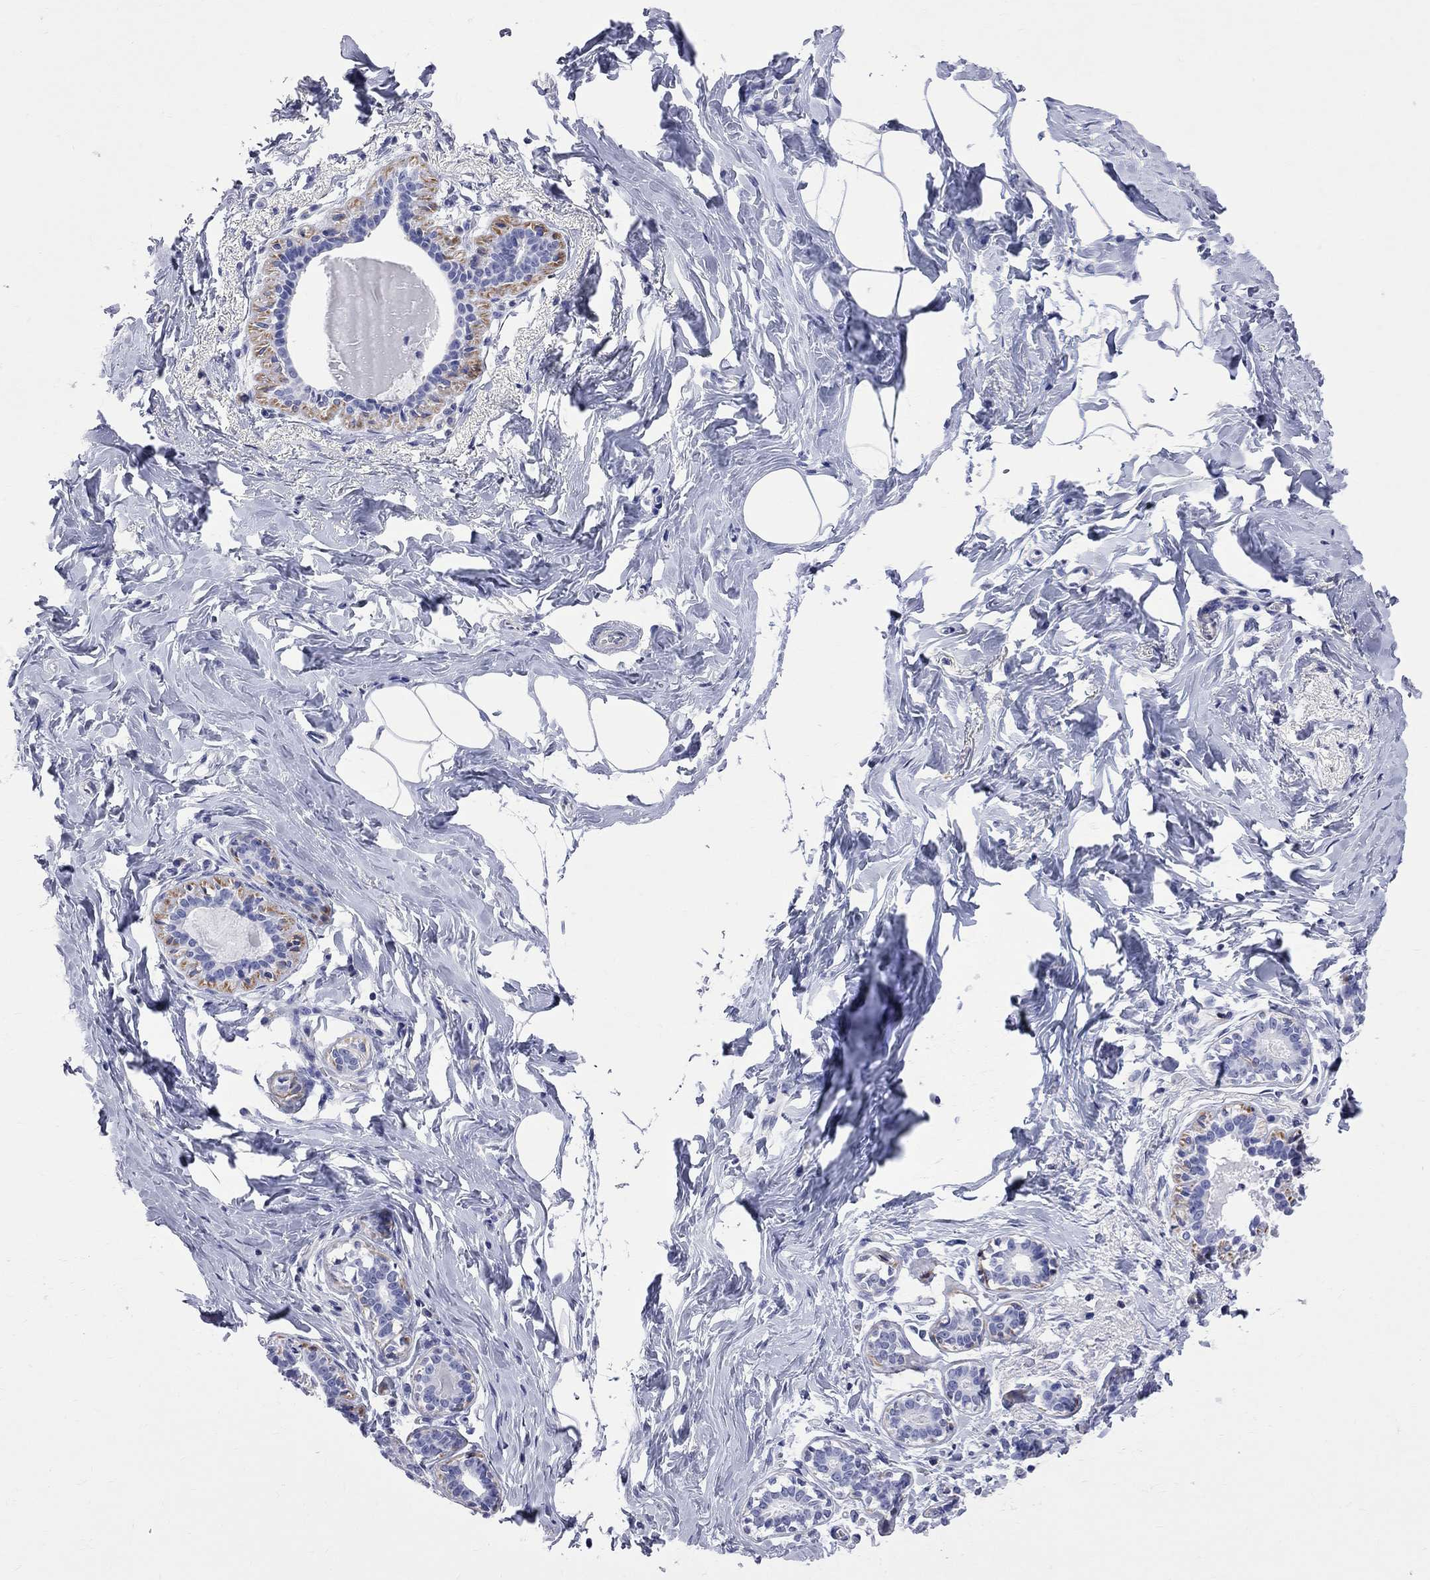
{"staining": {"intensity": "negative", "quantity": "none", "location": "none"}, "tissue": "breast", "cell_type": "Adipocytes", "image_type": "normal", "snomed": [{"axis": "morphology", "description": "Normal tissue, NOS"}, {"axis": "morphology", "description": "Lobular carcinoma, in situ"}, {"axis": "topography", "description": "Breast"}], "caption": "This is an immunohistochemistry (IHC) histopathology image of benign human breast. There is no staining in adipocytes.", "gene": "S100A3", "patient": {"sex": "female", "age": 35}}